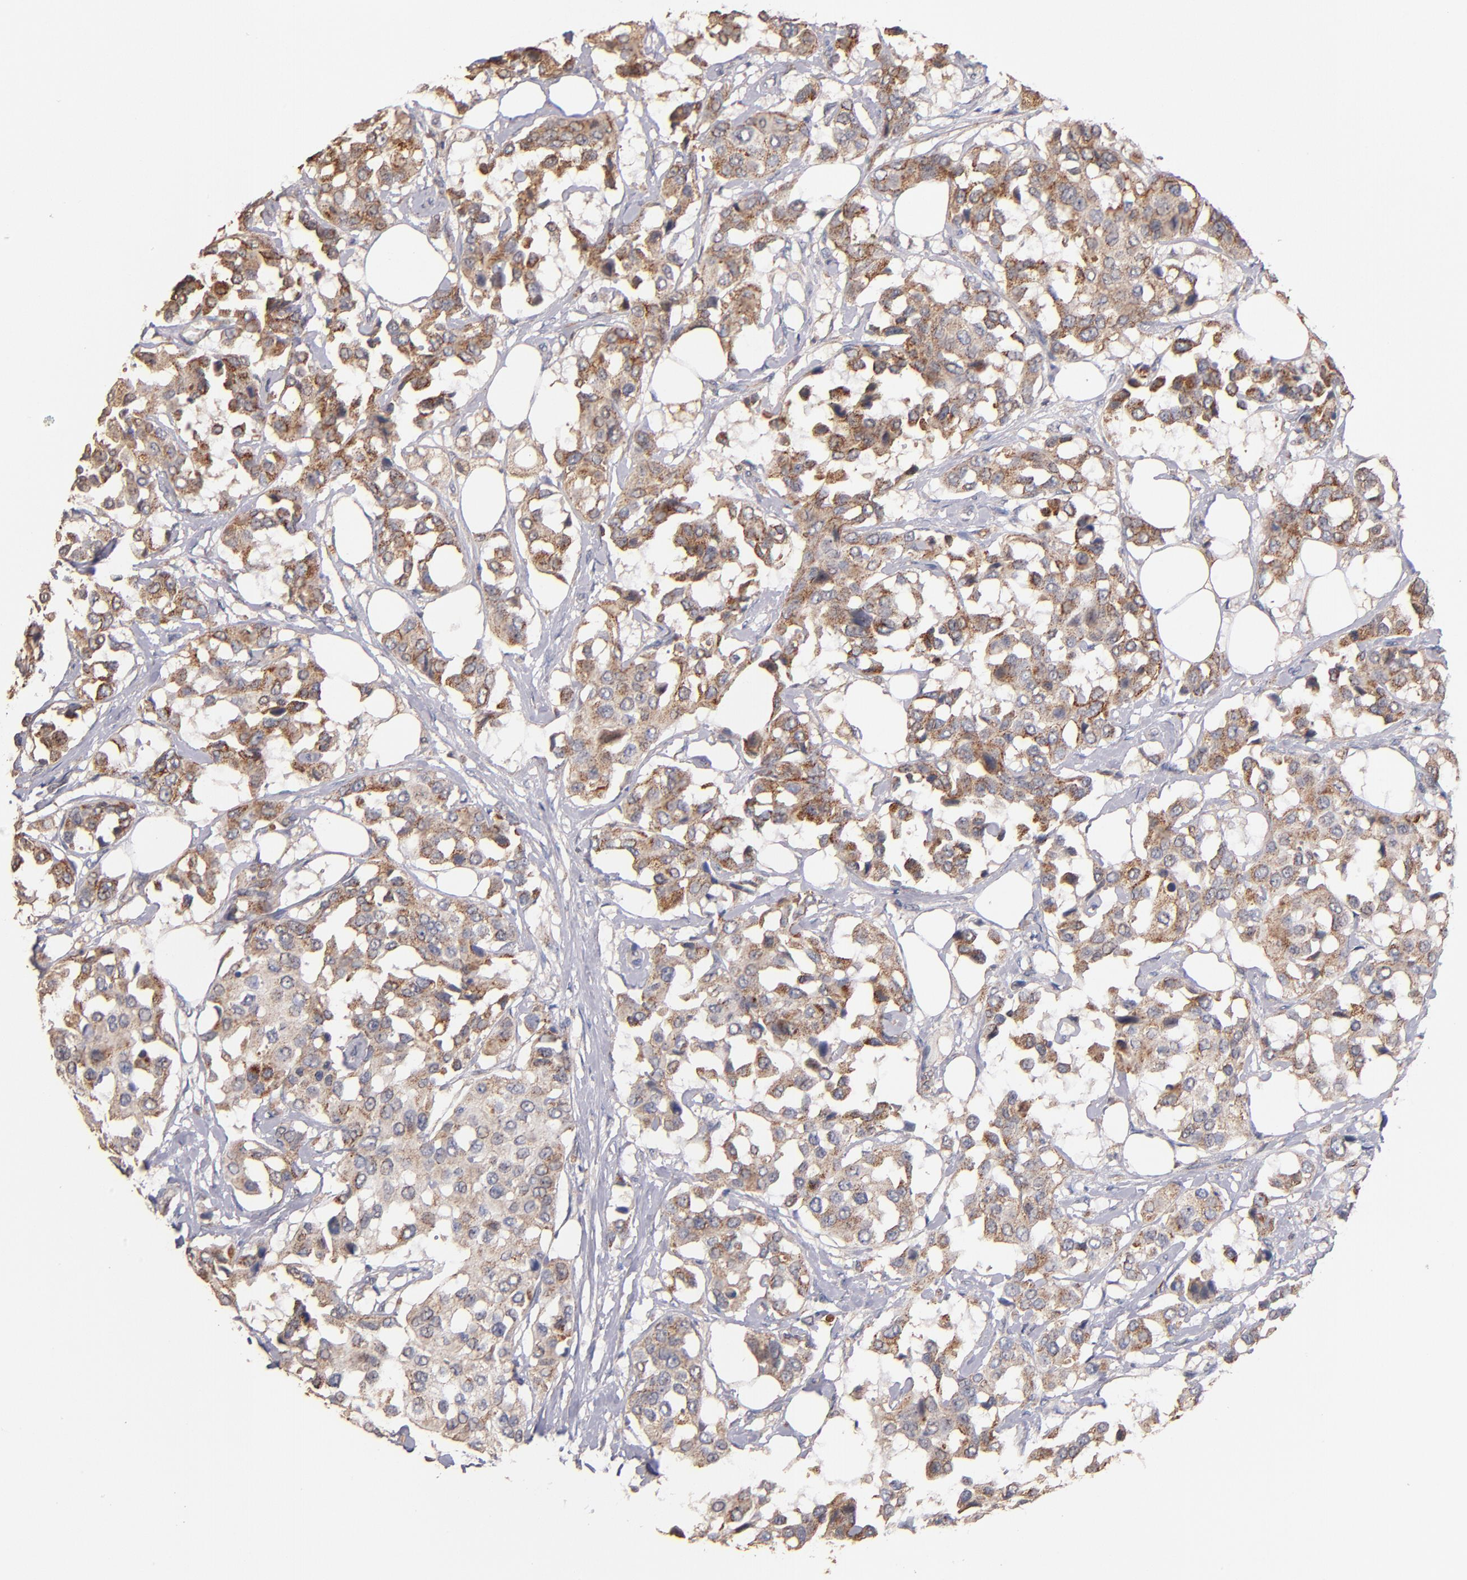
{"staining": {"intensity": "moderate", "quantity": ">75%", "location": "cytoplasmic/membranous"}, "tissue": "breast cancer", "cell_type": "Tumor cells", "image_type": "cancer", "snomed": [{"axis": "morphology", "description": "Duct carcinoma"}, {"axis": "topography", "description": "Breast"}], "caption": "High-power microscopy captured an IHC micrograph of intraductal carcinoma (breast), revealing moderate cytoplasmic/membranous expression in about >75% of tumor cells.", "gene": "RO60", "patient": {"sex": "female", "age": 80}}